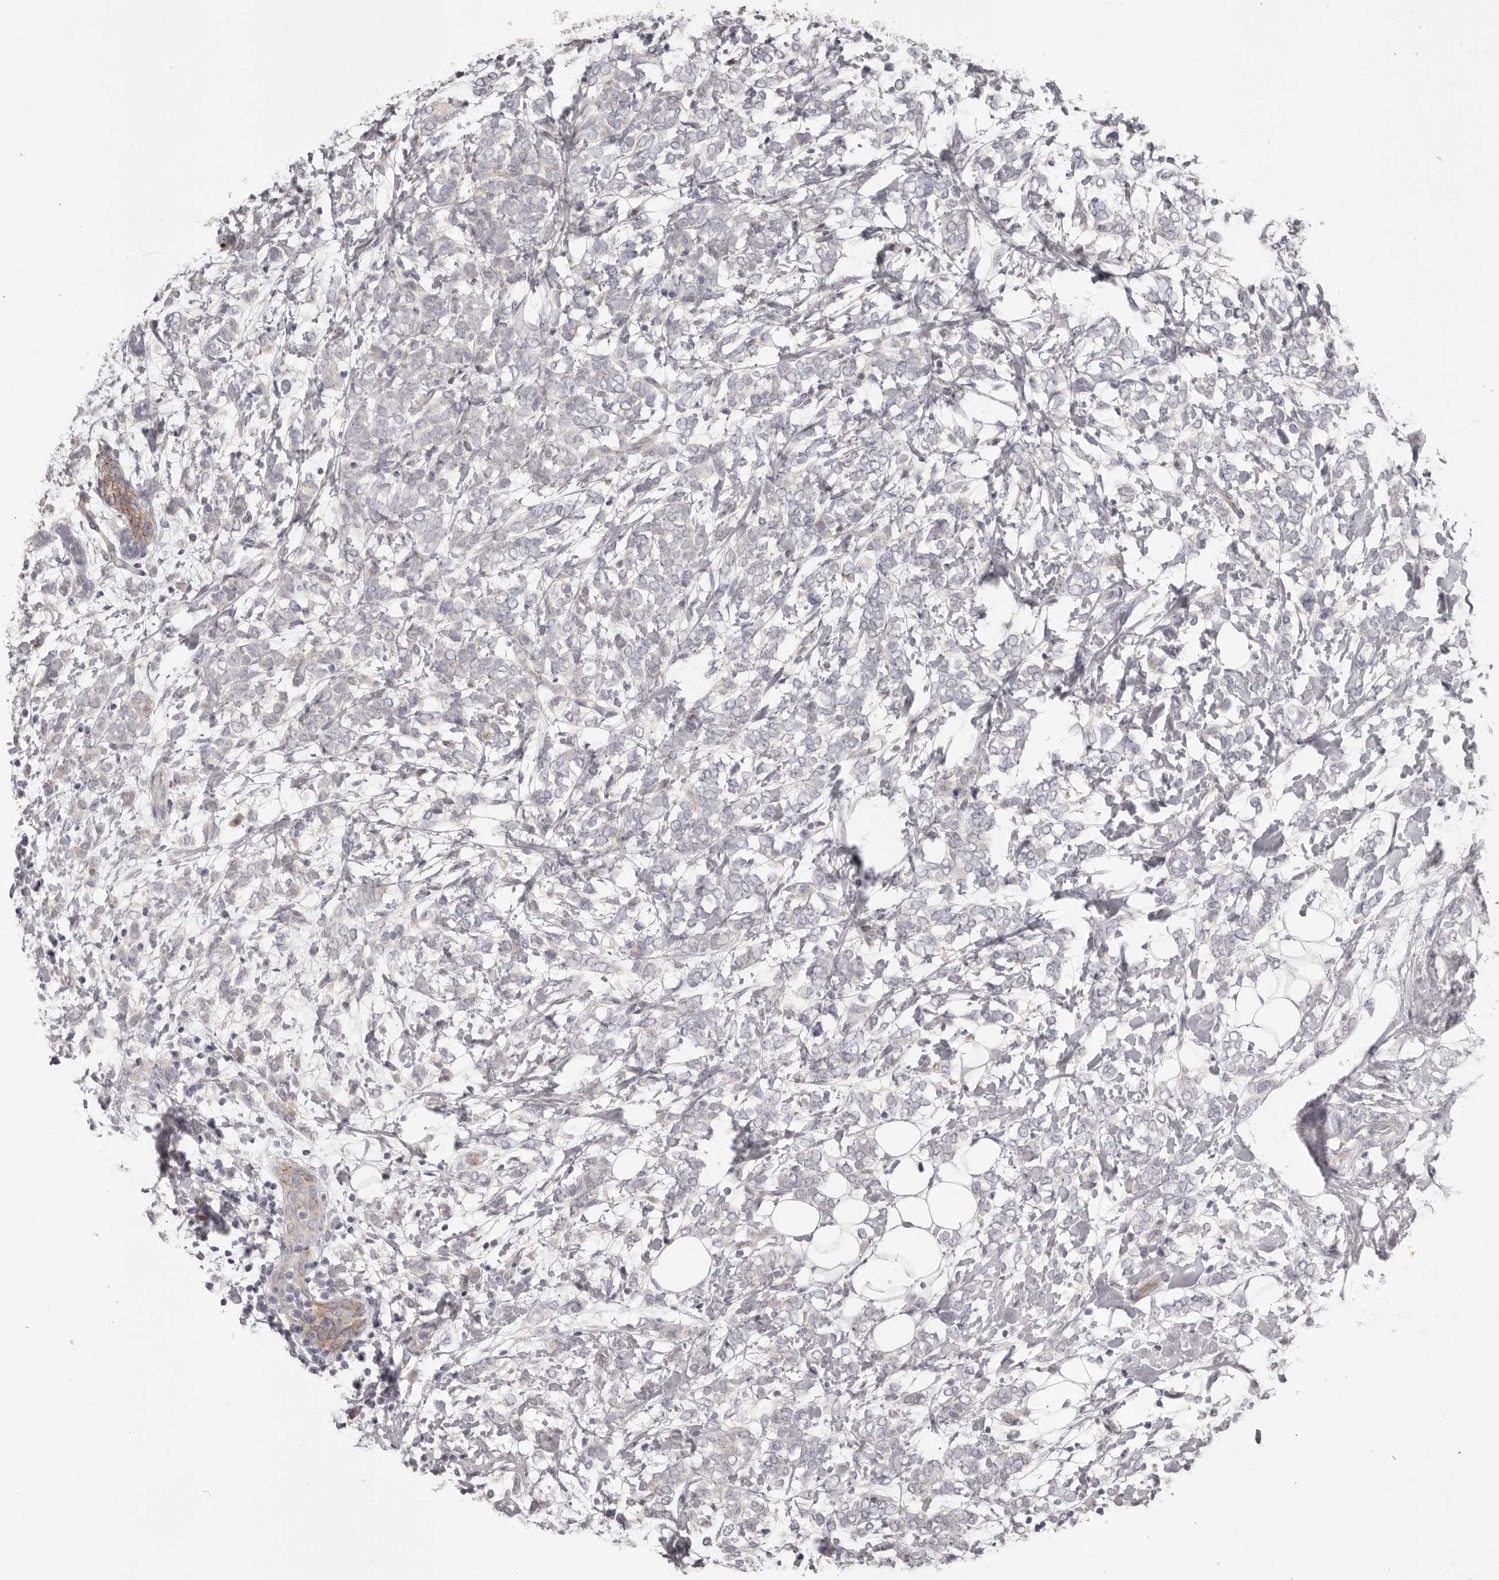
{"staining": {"intensity": "negative", "quantity": "none", "location": "none"}, "tissue": "breast cancer", "cell_type": "Tumor cells", "image_type": "cancer", "snomed": [{"axis": "morphology", "description": "Normal tissue, NOS"}, {"axis": "morphology", "description": "Lobular carcinoma"}, {"axis": "topography", "description": "Breast"}], "caption": "This micrograph is of lobular carcinoma (breast) stained with IHC to label a protein in brown with the nuclei are counter-stained blue. There is no expression in tumor cells.", "gene": "OTUD3", "patient": {"sex": "female", "age": 47}}